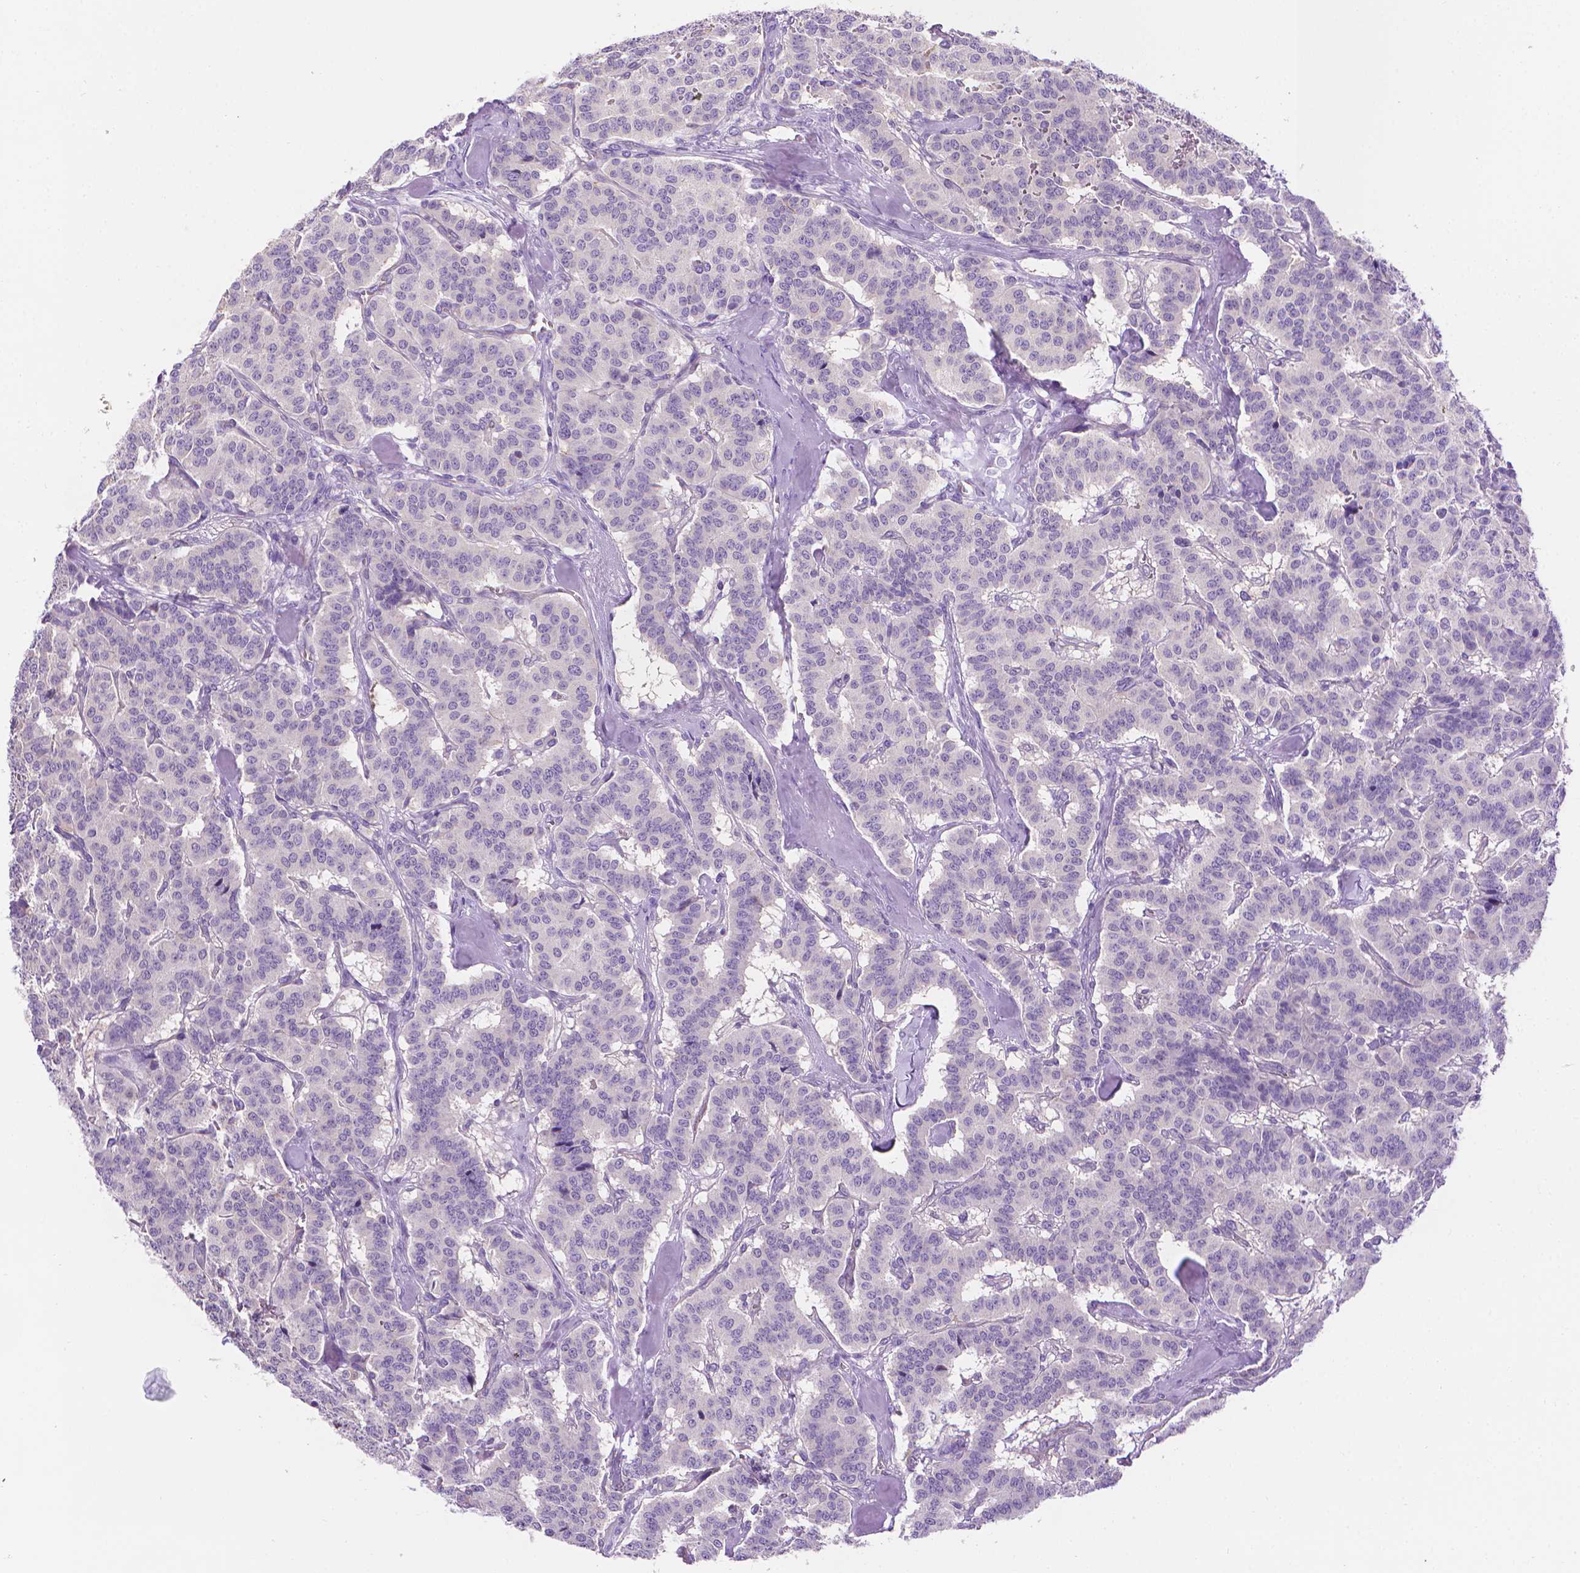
{"staining": {"intensity": "negative", "quantity": "none", "location": "none"}, "tissue": "carcinoid", "cell_type": "Tumor cells", "image_type": "cancer", "snomed": [{"axis": "morphology", "description": "Normal tissue, NOS"}, {"axis": "morphology", "description": "Carcinoid, malignant, NOS"}, {"axis": "topography", "description": "Lung"}], "caption": "This micrograph is of carcinoid stained with IHC to label a protein in brown with the nuclei are counter-stained blue. There is no staining in tumor cells.", "gene": "FASN", "patient": {"sex": "female", "age": 46}}